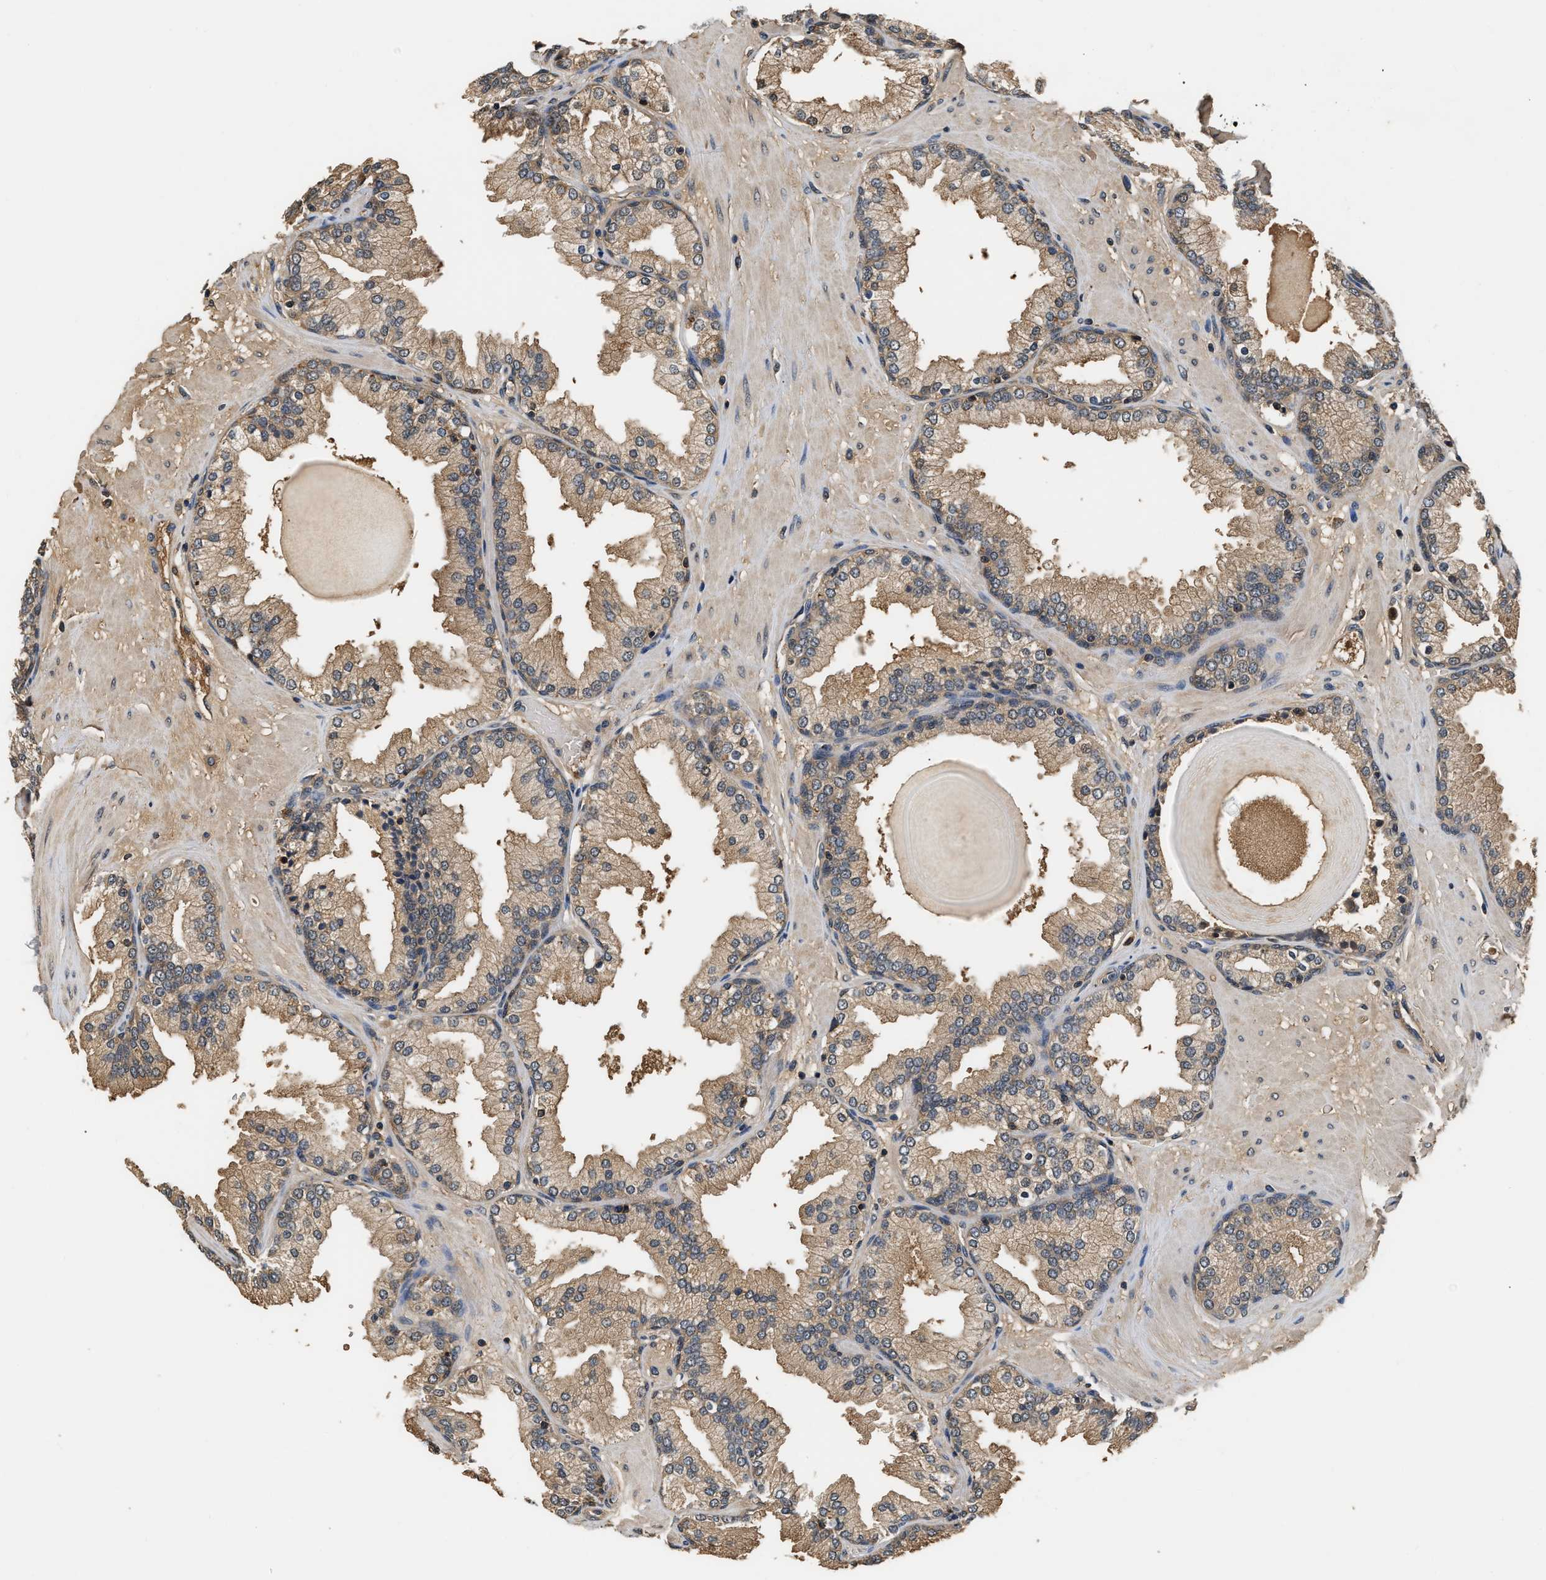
{"staining": {"intensity": "moderate", "quantity": ">75%", "location": "cytoplasmic/membranous"}, "tissue": "prostate", "cell_type": "Glandular cells", "image_type": "normal", "snomed": [{"axis": "morphology", "description": "Normal tissue, NOS"}, {"axis": "topography", "description": "Prostate"}], "caption": "This is a histology image of IHC staining of normal prostate, which shows moderate expression in the cytoplasmic/membranous of glandular cells.", "gene": "GPI", "patient": {"sex": "male", "age": 51}}